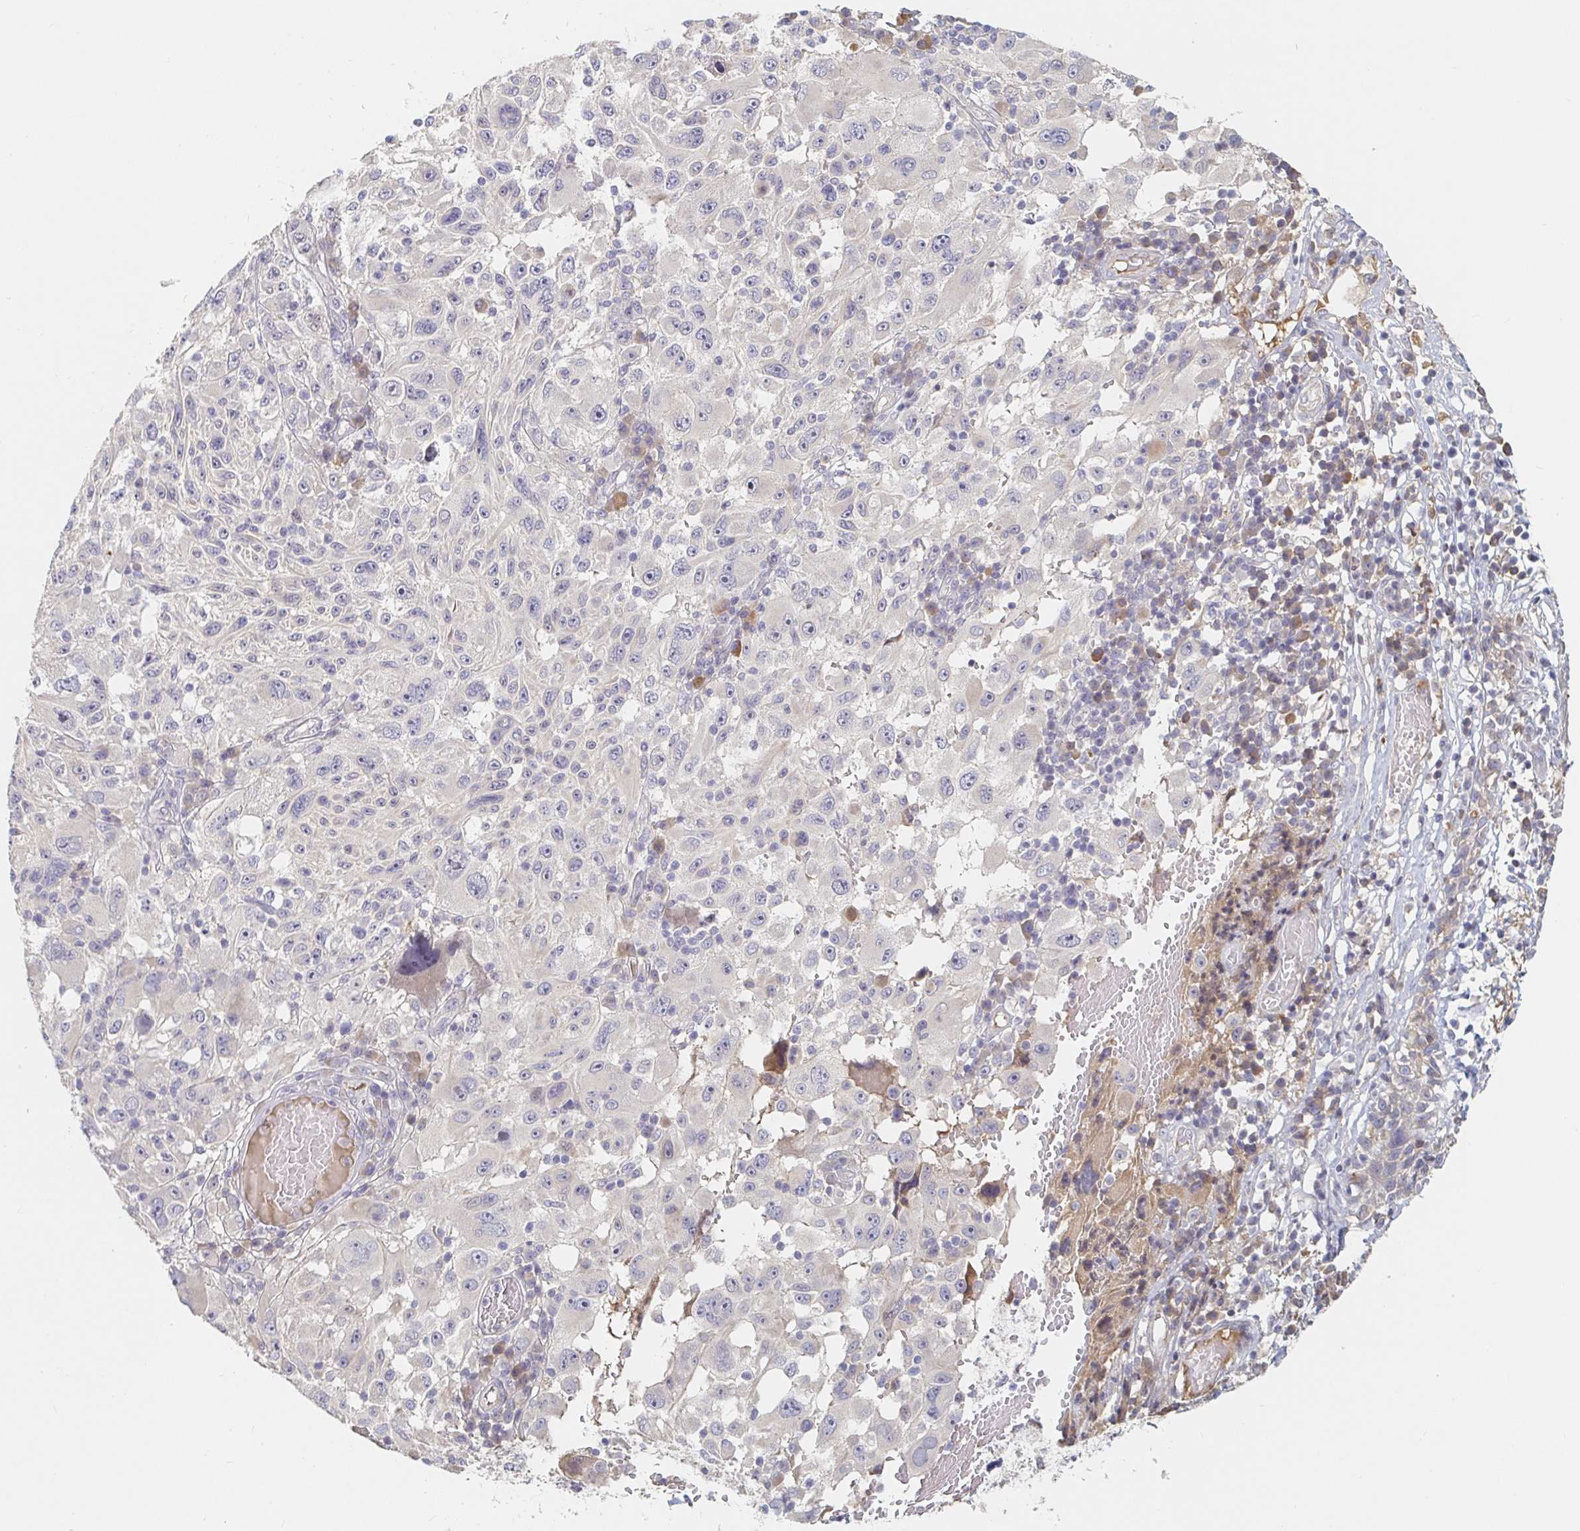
{"staining": {"intensity": "negative", "quantity": "none", "location": "none"}, "tissue": "melanoma", "cell_type": "Tumor cells", "image_type": "cancer", "snomed": [{"axis": "morphology", "description": "Malignant melanoma, NOS"}, {"axis": "topography", "description": "Skin"}], "caption": "Immunohistochemical staining of melanoma reveals no significant staining in tumor cells. (DAB IHC visualized using brightfield microscopy, high magnification).", "gene": "NME9", "patient": {"sex": "female", "age": 71}}